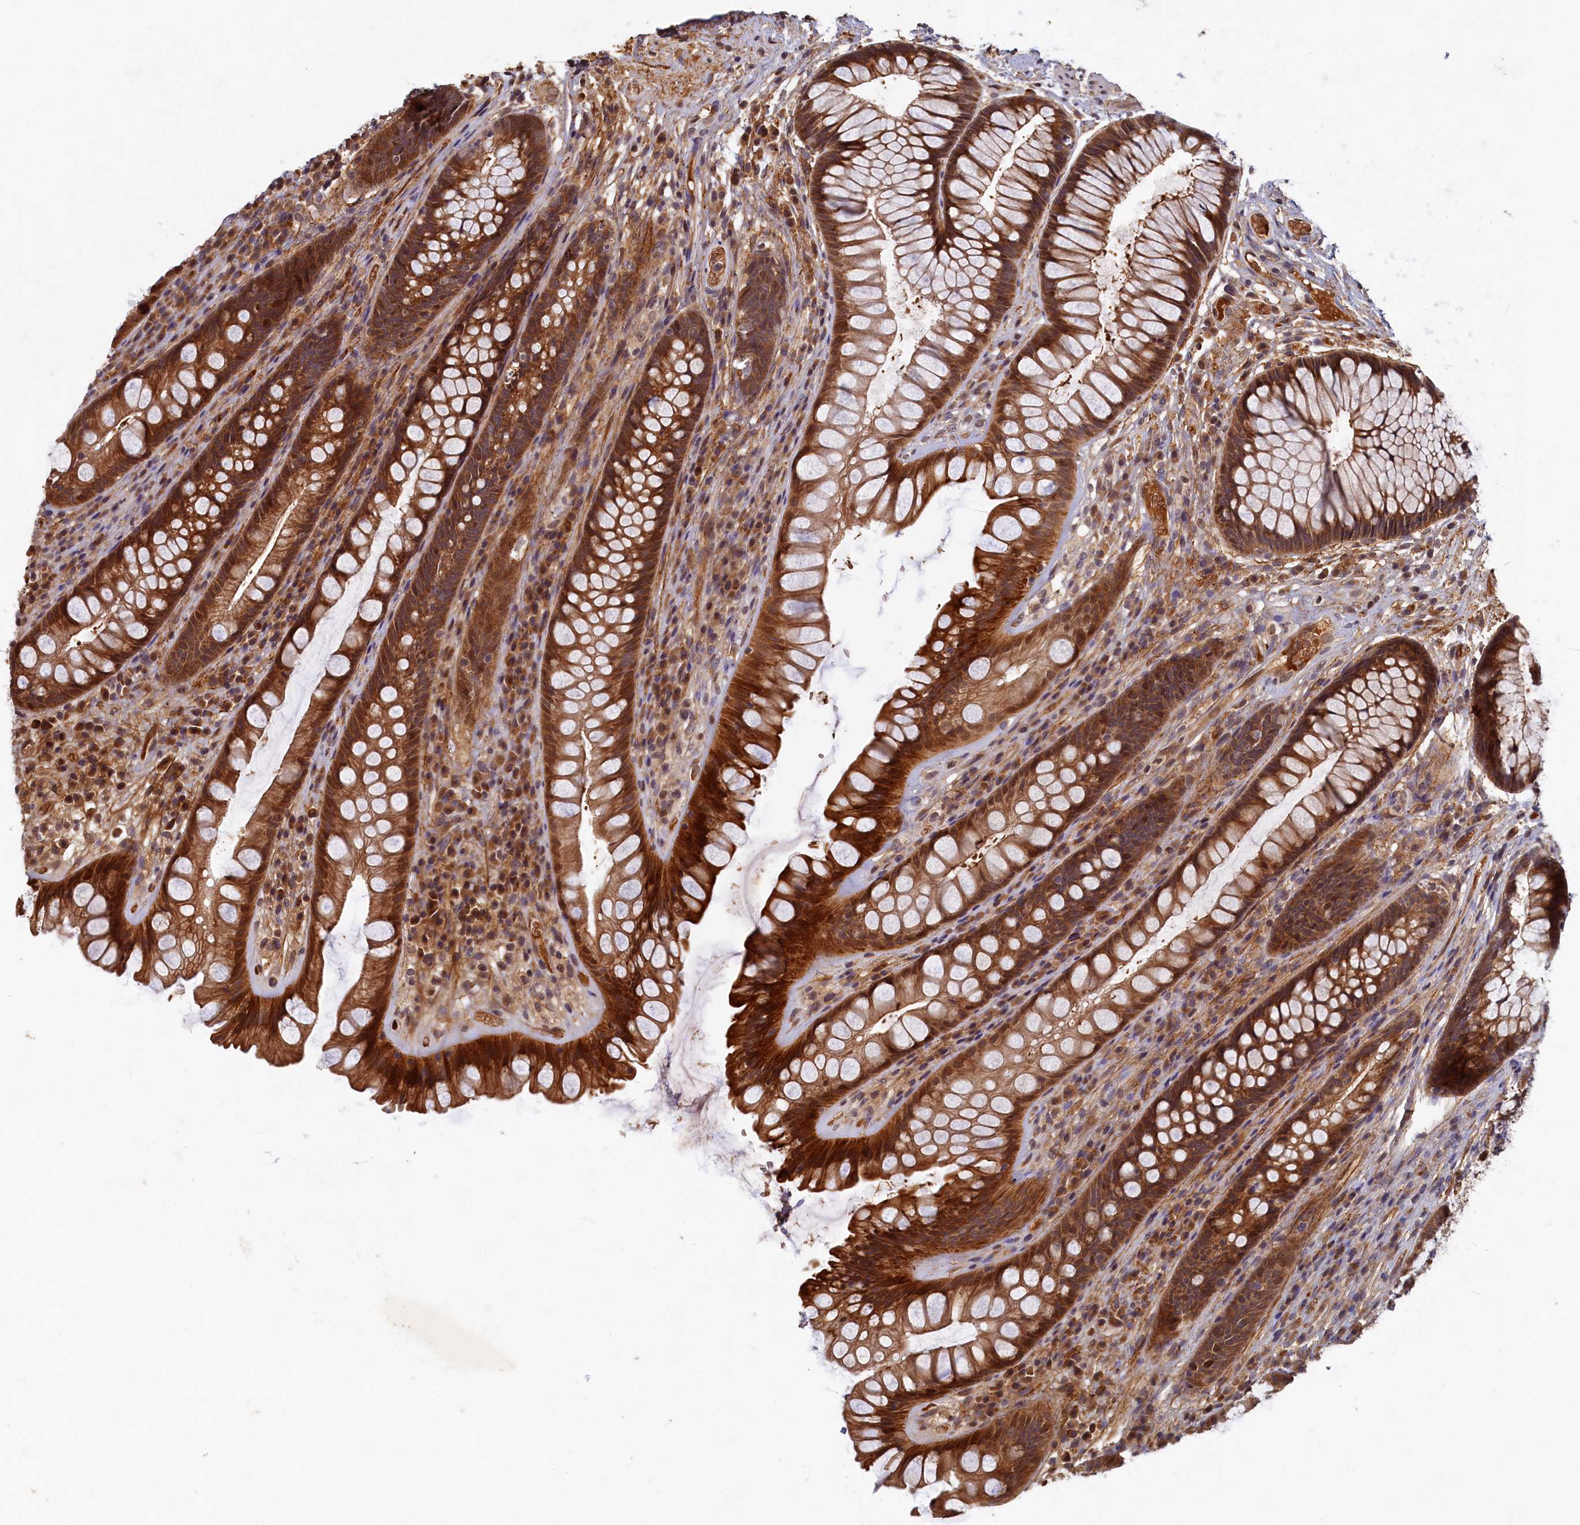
{"staining": {"intensity": "strong", "quantity": ">75%", "location": "cytoplasmic/membranous"}, "tissue": "rectum", "cell_type": "Glandular cells", "image_type": "normal", "snomed": [{"axis": "morphology", "description": "Normal tissue, NOS"}, {"axis": "topography", "description": "Rectum"}], "caption": "Rectum stained for a protein displays strong cytoplasmic/membranous positivity in glandular cells. (IHC, brightfield microscopy, high magnification).", "gene": "LCMT2", "patient": {"sex": "male", "age": 74}}